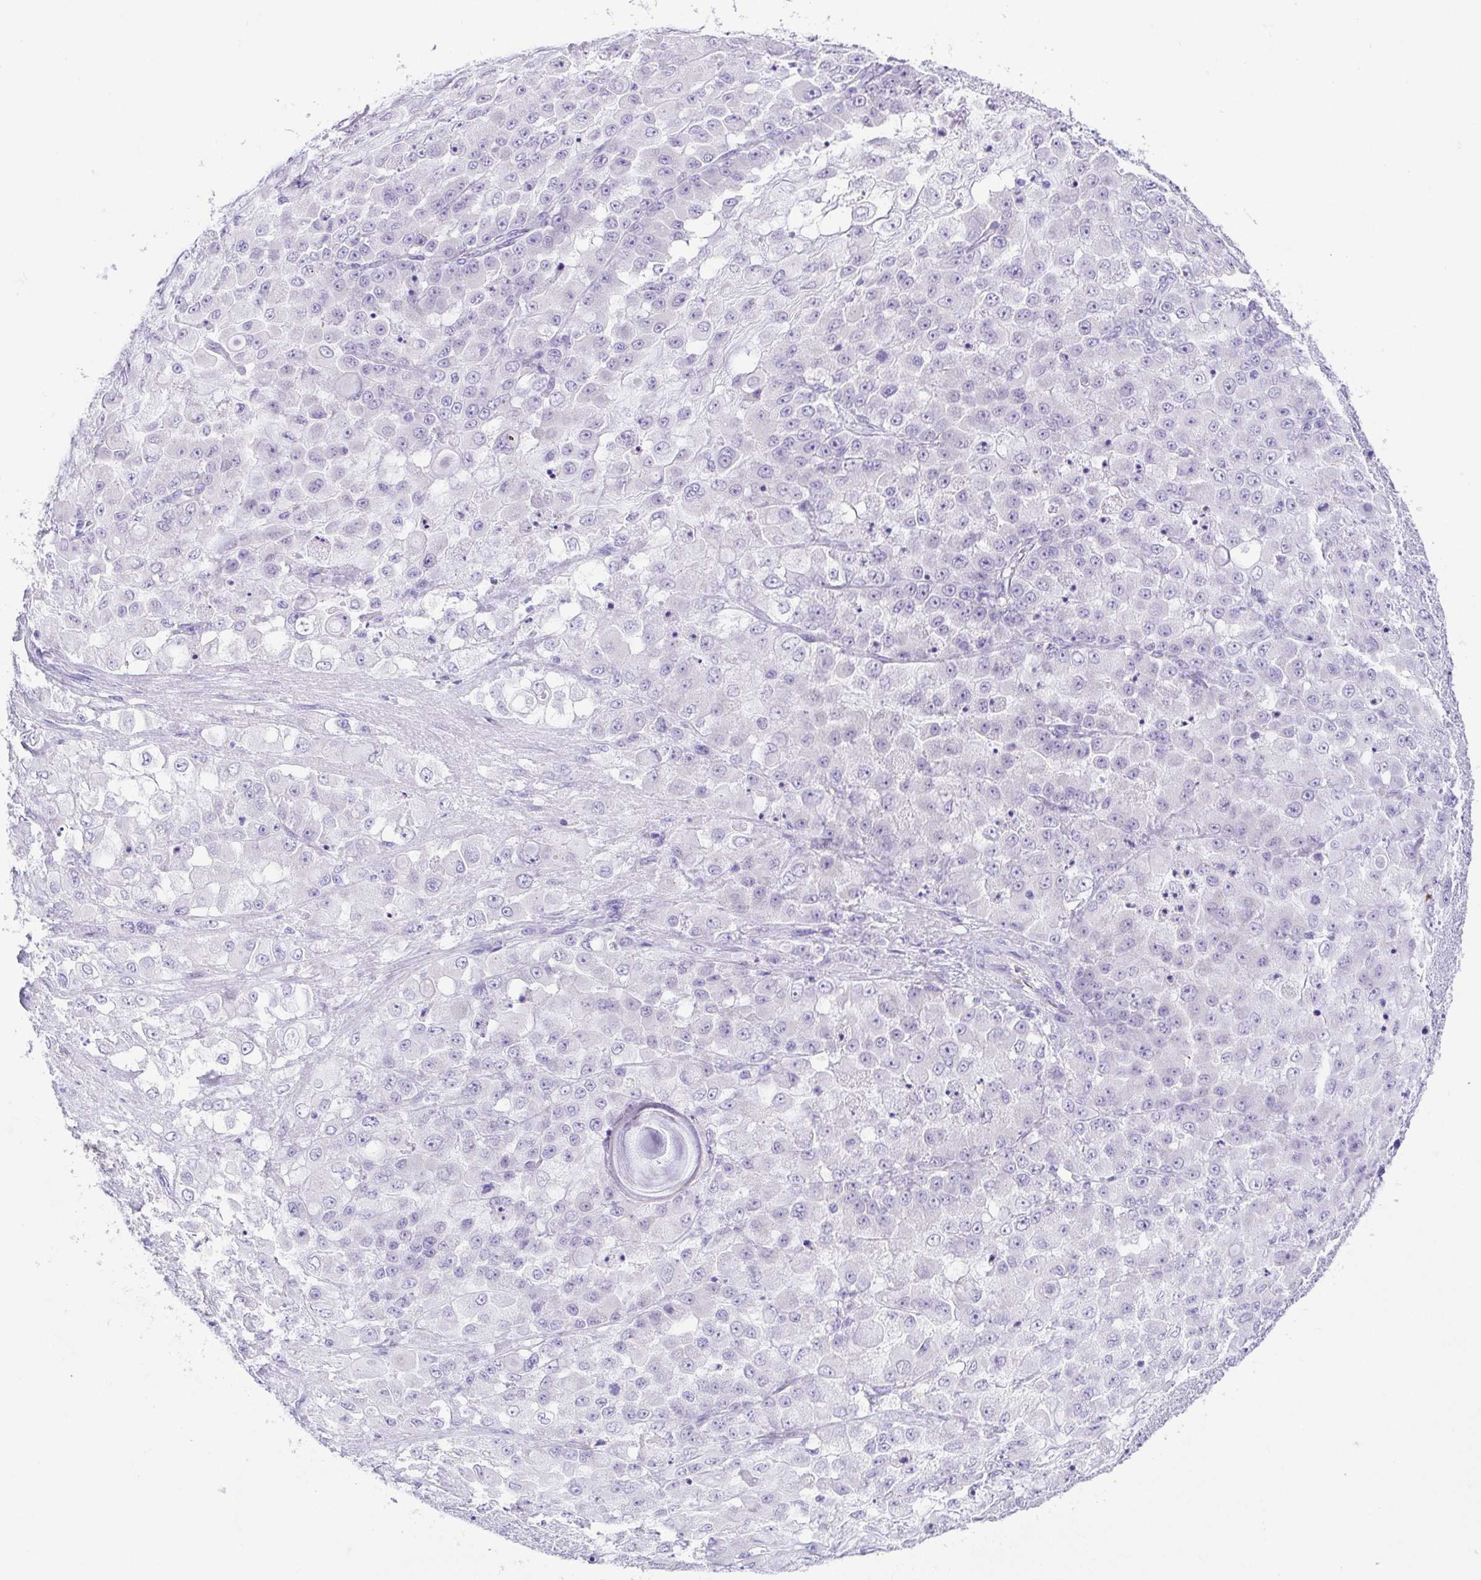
{"staining": {"intensity": "negative", "quantity": "none", "location": "none"}, "tissue": "stomach cancer", "cell_type": "Tumor cells", "image_type": "cancer", "snomed": [{"axis": "morphology", "description": "Adenocarcinoma, NOS"}, {"axis": "topography", "description": "Stomach"}], "caption": "A high-resolution photomicrograph shows immunohistochemistry staining of stomach cancer (adenocarcinoma), which displays no significant staining in tumor cells. (DAB IHC, high magnification).", "gene": "SPATA4", "patient": {"sex": "female", "age": 76}}